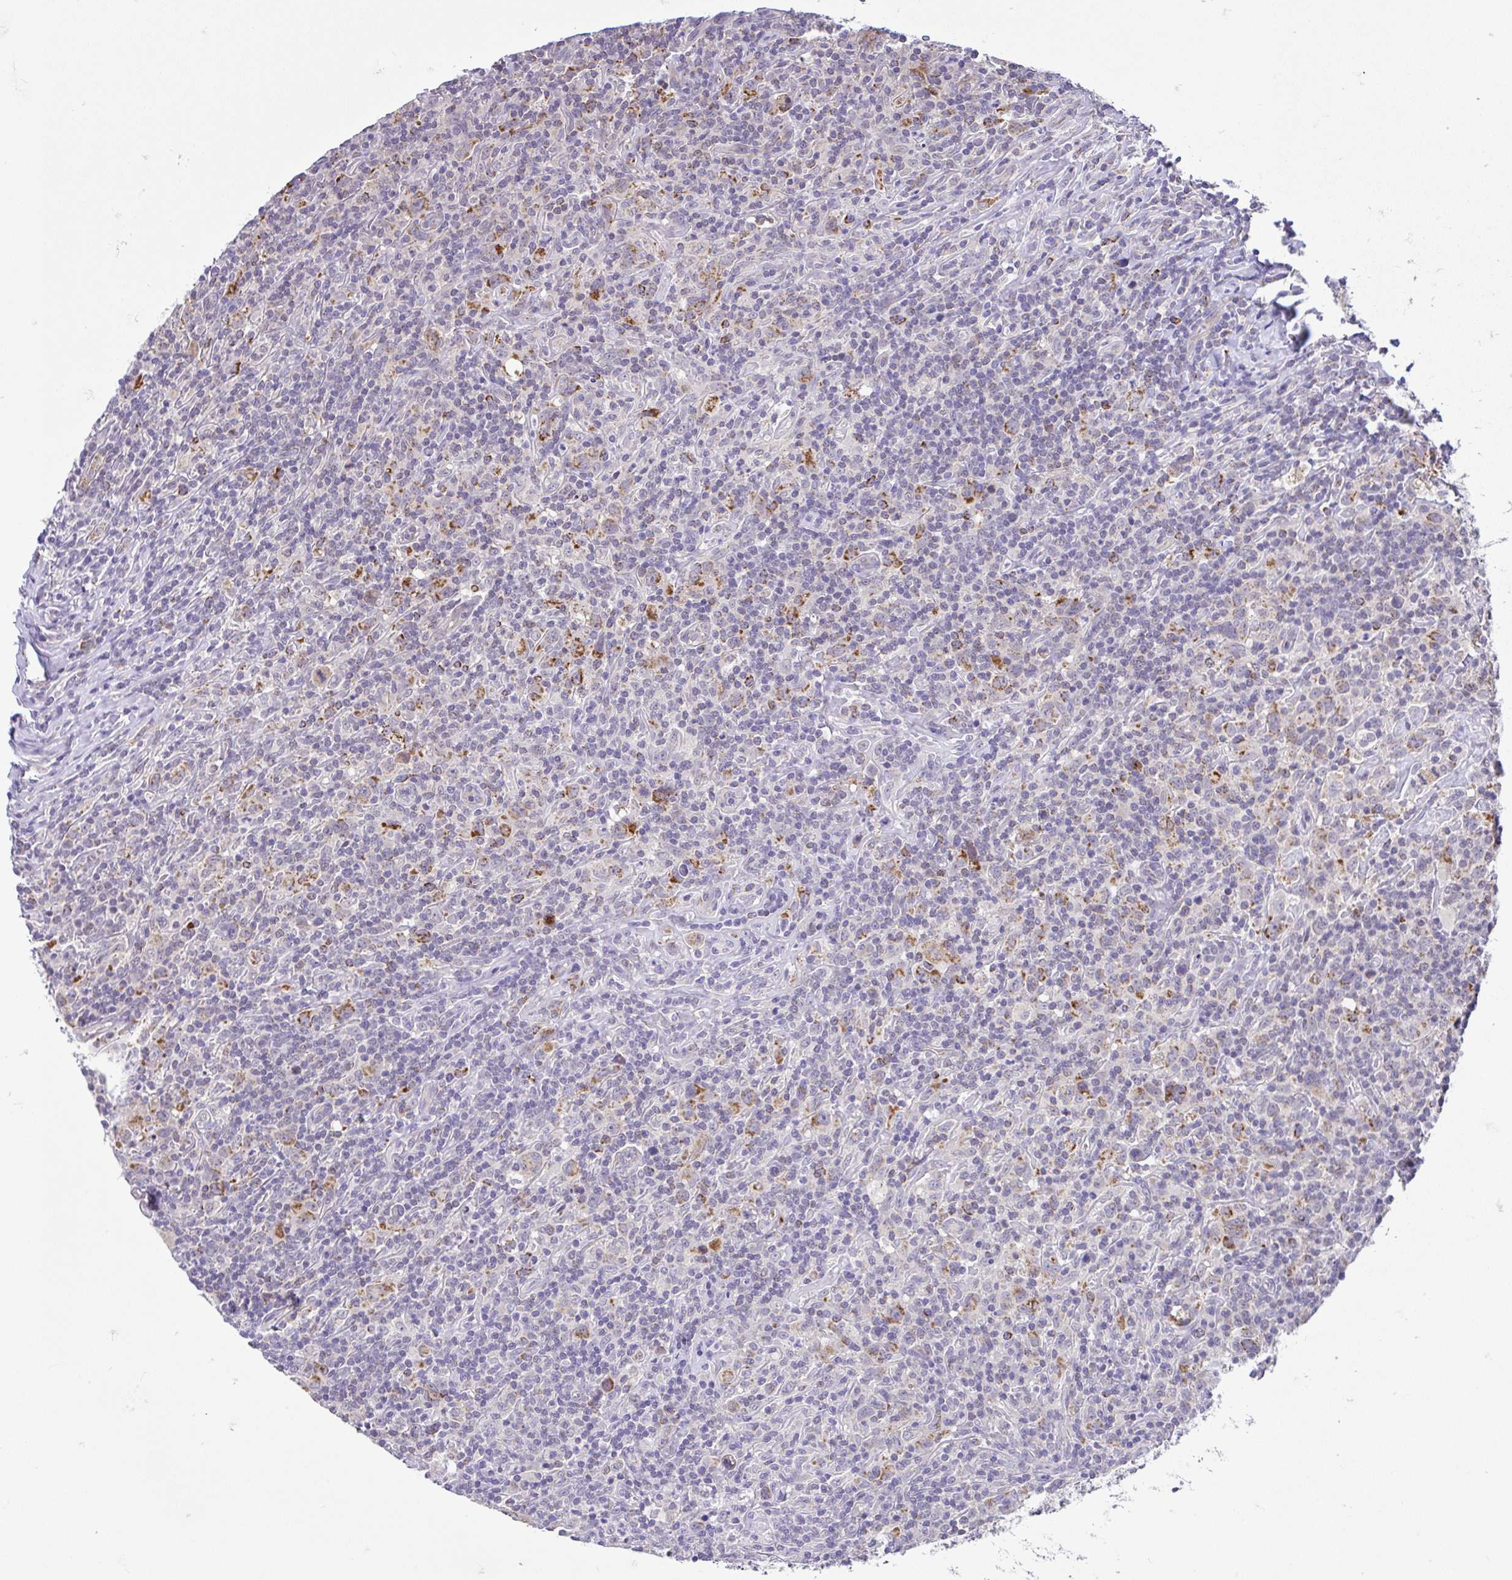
{"staining": {"intensity": "strong", "quantity": "25%-75%", "location": "cytoplasmic/membranous"}, "tissue": "lymphoma", "cell_type": "Tumor cells", "image_type": "cancer", "snomed": [{"axis": "morphology", "description": "Hodgkin's disease, NOS"}, {"axis": "topography", "description": "Lymph node"}], "caption": "Immunohistochemistry (IHC) (DAB) staining of human Hodgkin's disease reveals strong cytoplasmic/membranous protein expression in about 25%-75% of tumor cells. (DAB (3,3'-diaminobenzidine) IHC, brown staining for protein, blue staining for nuclei).", "gene": "PYCR2", "patient": {"sex": "female", "age": 18}}